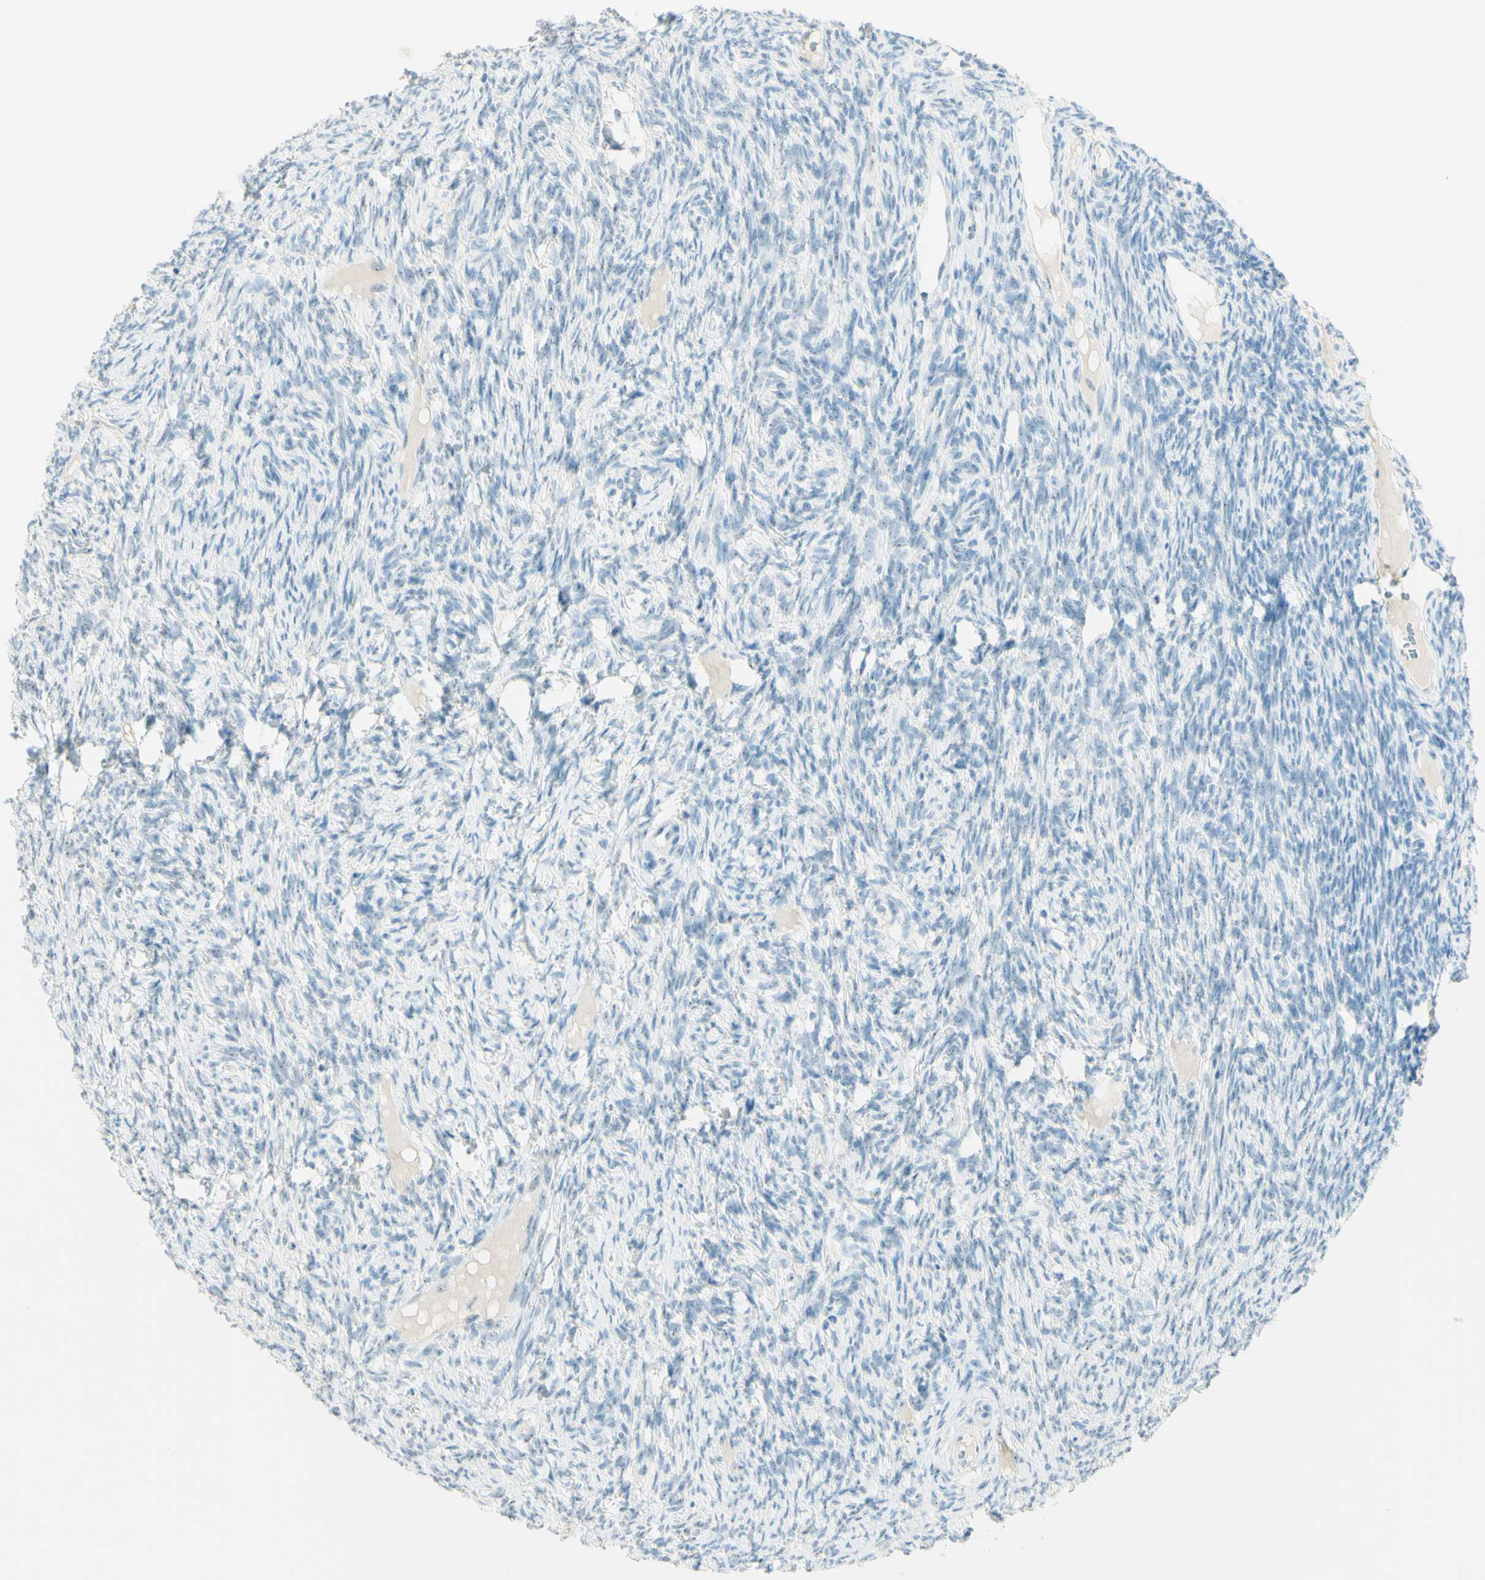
{"staining": {"intensity": "negative", "quantity": "none", "location": "none"}, "tissue": "ovary", "cell_type": "Ovarian stroma cells", "image_type": "normal", "snomed": [{"axis": "morphology", "description": "Normal tissue, NOS"}, {"axis": "topography", "description": "Ovary"}], "caption": "A high-resolution histopathology image shows immunohistochemistry staining of unremarkable ovary, which exhibits no significant staining in ovarian stroma cells. (DAB (3,3'-diaminobenzidine) immunohistochemistry (IHC) with hematoxylin counter stain).", "gene": "FMR1NB", "patient": {"sex": "female", "age": 33}}